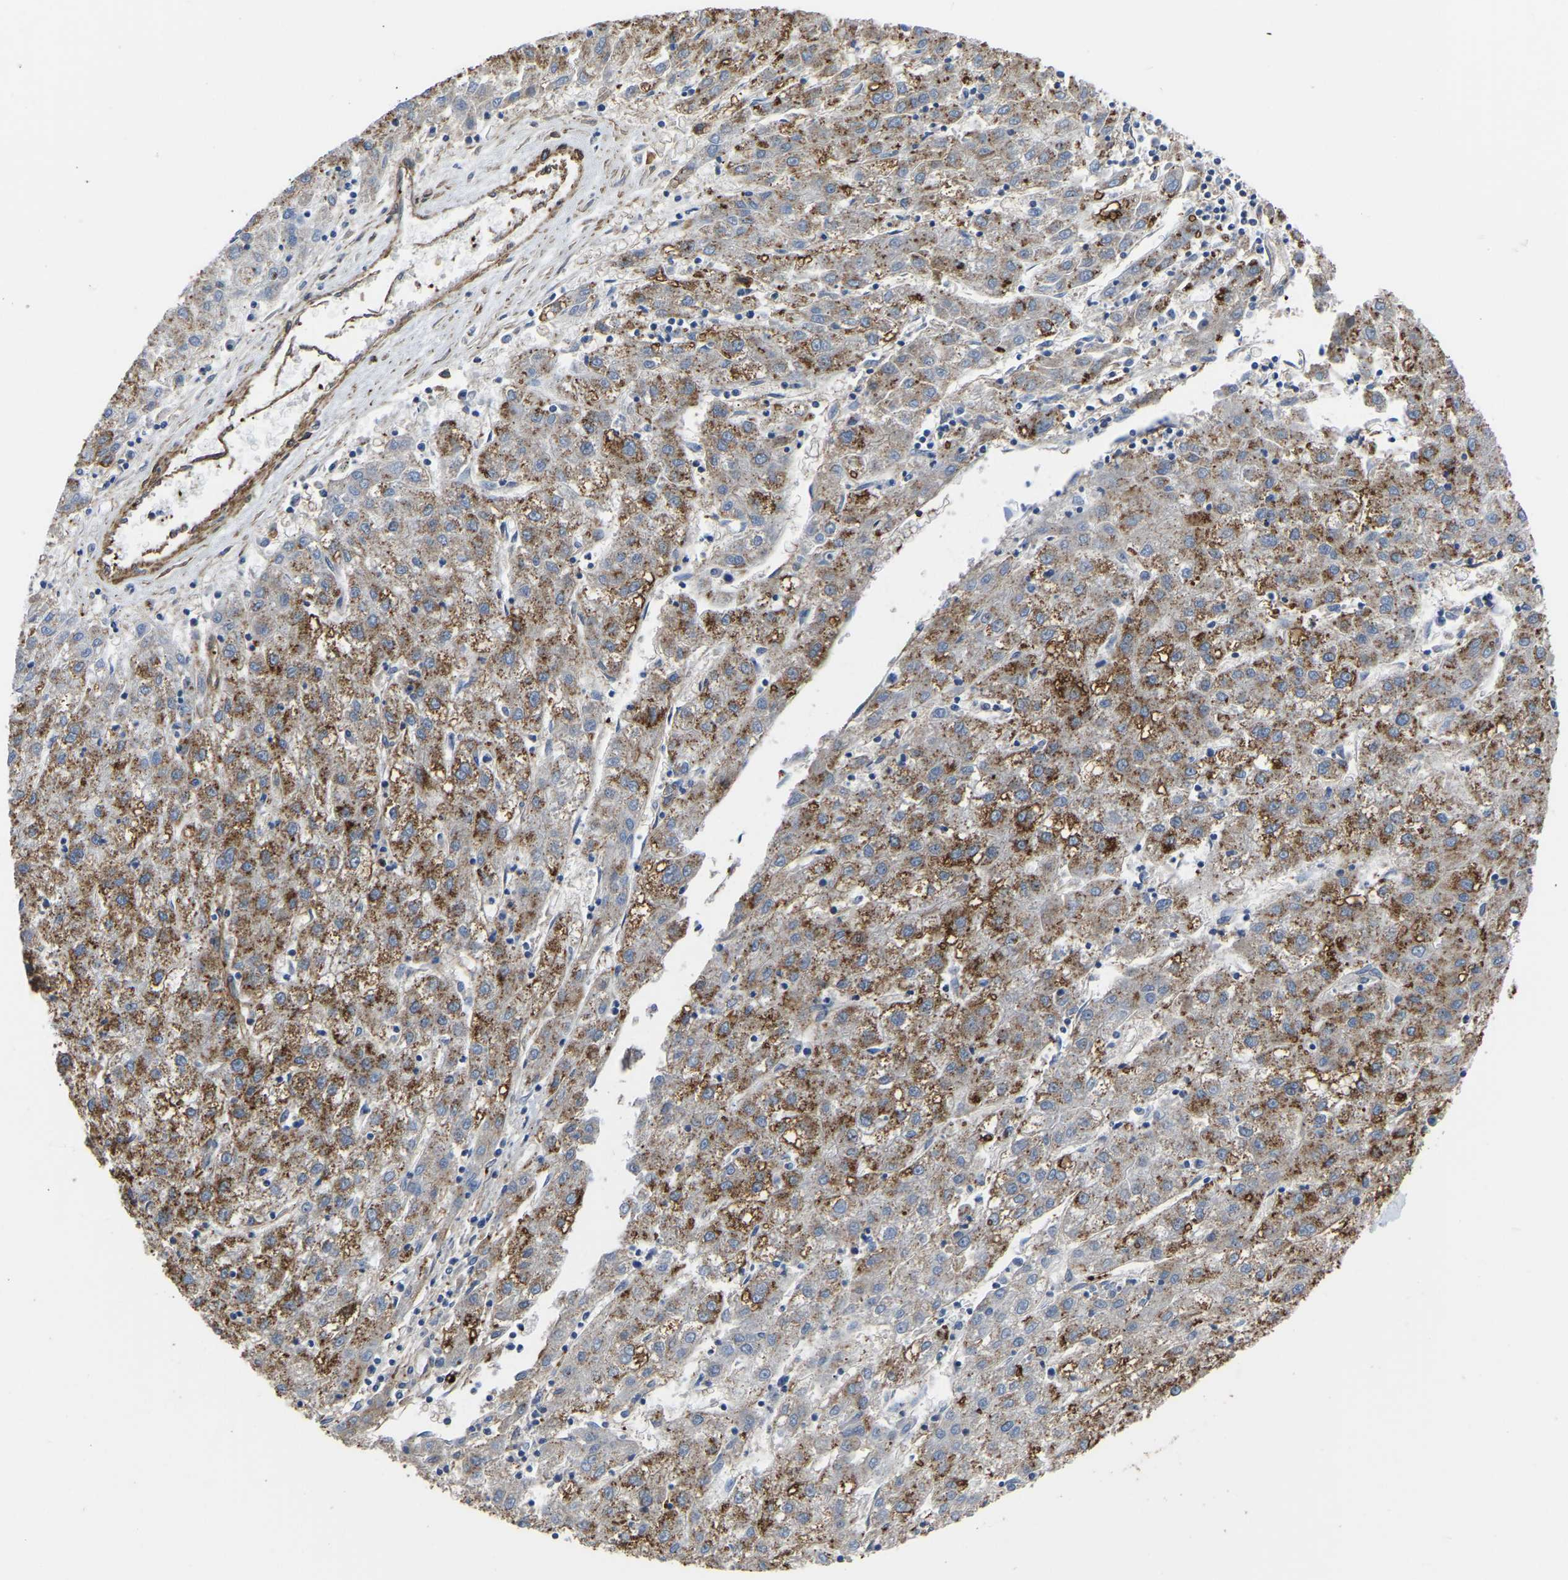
{"staining": {"intensity": "moderate", "quantity": ">75%", "location": "cytoplasmic/membranous"}, "tissue": "liver cancer", "cell_type": "Tumor cells", "image_type": "cancer", "snomed": [{"axis": "morphology", "description": "Carcinoma, Hepatocellular, NOS"}, {"axis": "topography", "description": "Liver"}], "caption": "This is an image of immunohistochemistry (IHC) staining of liver cancer (hepatocellular carcinoma), which shows moderate staining in the cytoplasmic/membranous of tumor cells.", "gene": "ZNF449", "patient": {"sex": "male", "age": 72}}